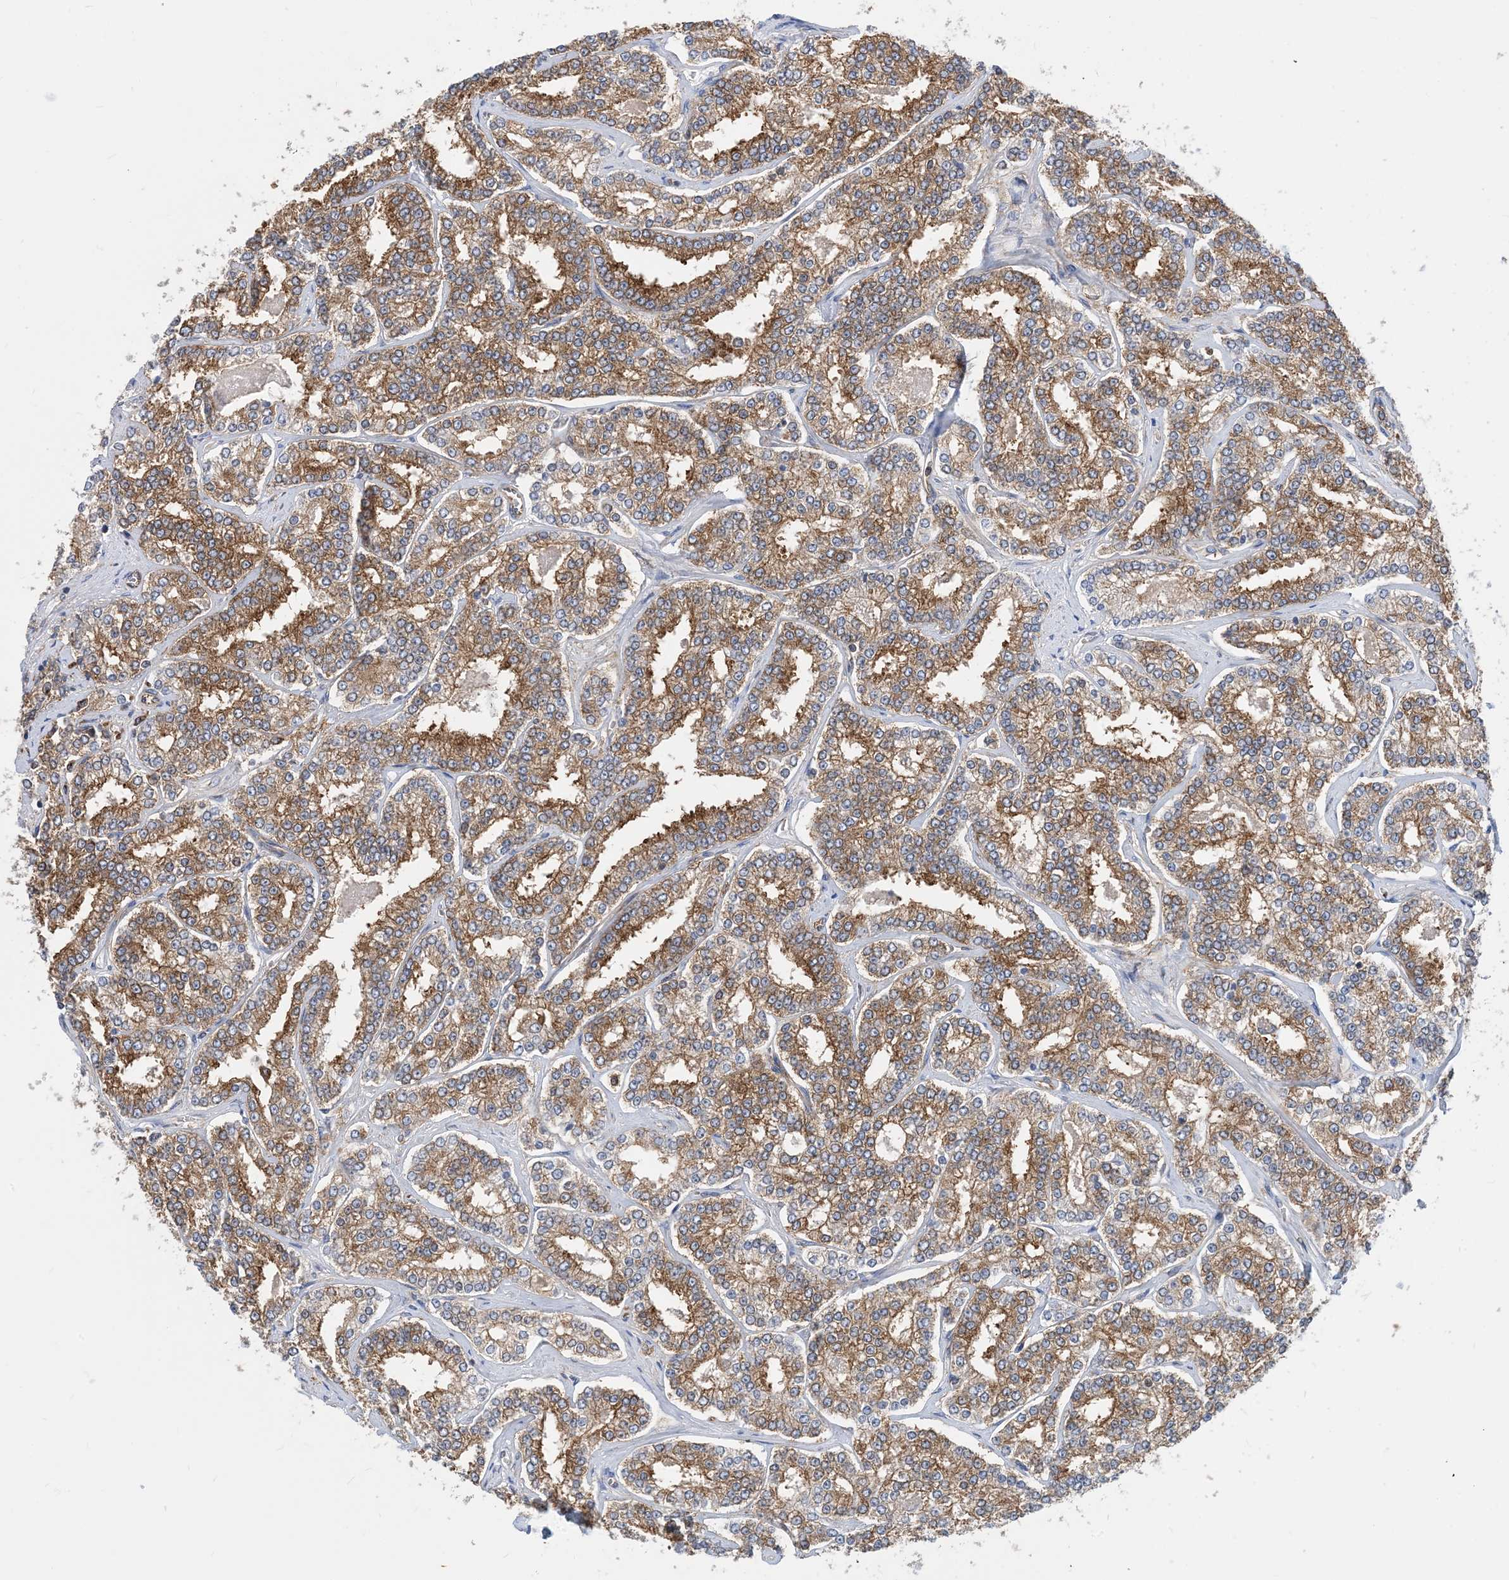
{"staining": {"intensity": "moderate", "quantity": ">75%", "location": "cytoplasmic/membranous"}, "tissue": "prostate cancer", "cell_type": "Tumor cells", "image_type": "cancer", "snomed": [{"axis": "morphology", "description": "Normal tissue, NOS"}, {"axis": "morphology", "description": "Adenocarcinoma, High grade"}, {"axis": "topography", "description": "Prostate"}], "caption": "Human high-grade adenocarcinoma (prostate) stained with a protein marker exhibits moderate staining in tumor cells.", "gene": "DYNC1LI1", "patient": {"sex": "male", "age": 83}}